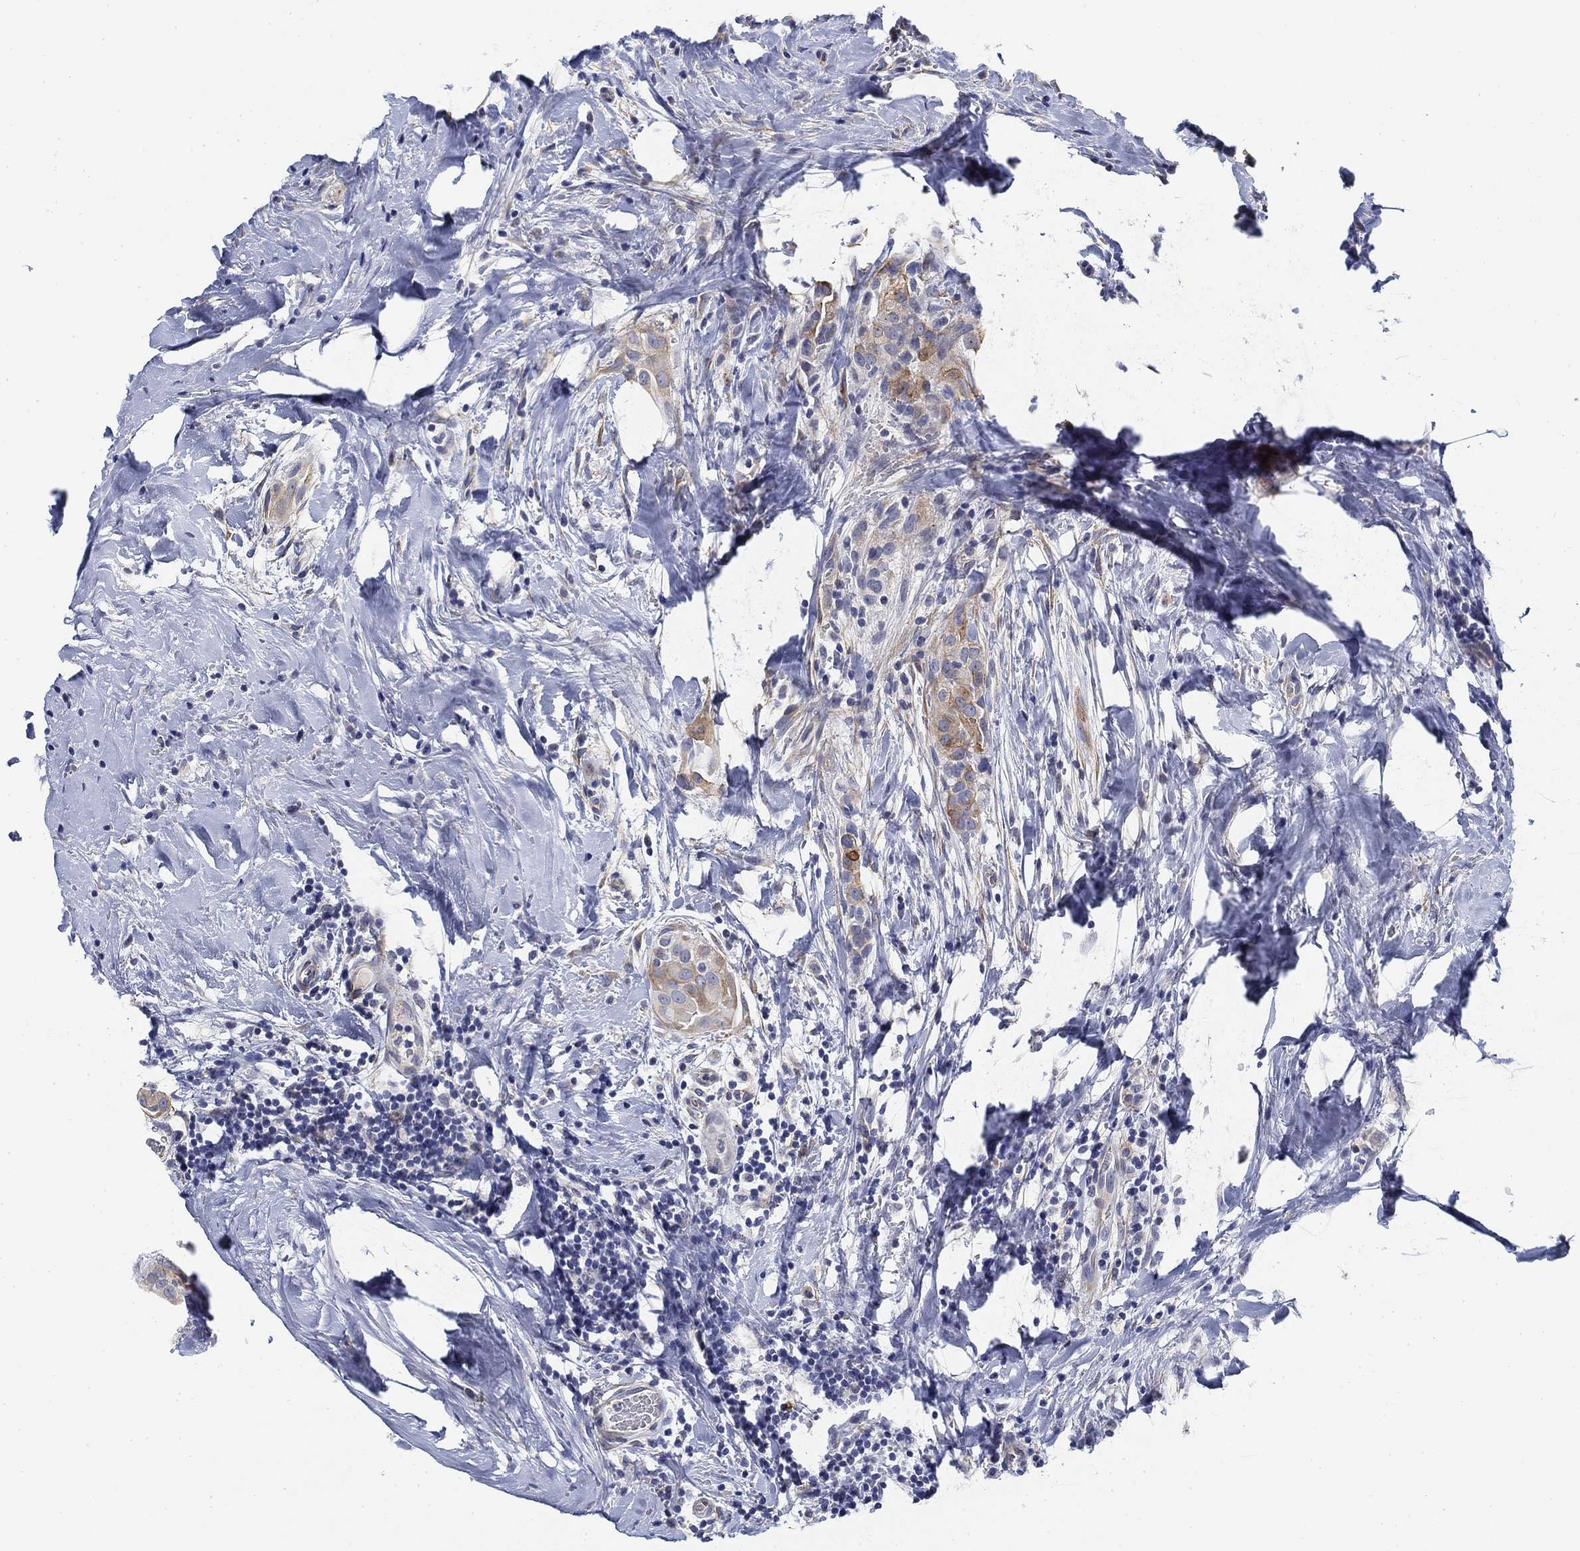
{"staining": {"intensity": "weak", "quantity": "<25%", "location": "cytoplasmic/membranous"}, "tissue": "thyroid cancer", "cell_type": "Tumor cells", "image_type": "cancer", "snomed": [{"axis": "morphology", "description": "Papillary adenocarcinoma, NOS"}, {"axis": "topography", "description": "Thyroid gland"}], "caption": "A high-resolution micrograph shows immunohistochemistry (IHC) staining of papillary adenocarcinoma (thyroid), which displays no significant positivity in tumor cells.", "gene": "SLC2A5", "patient": {"sex": "male", "age": 61}}